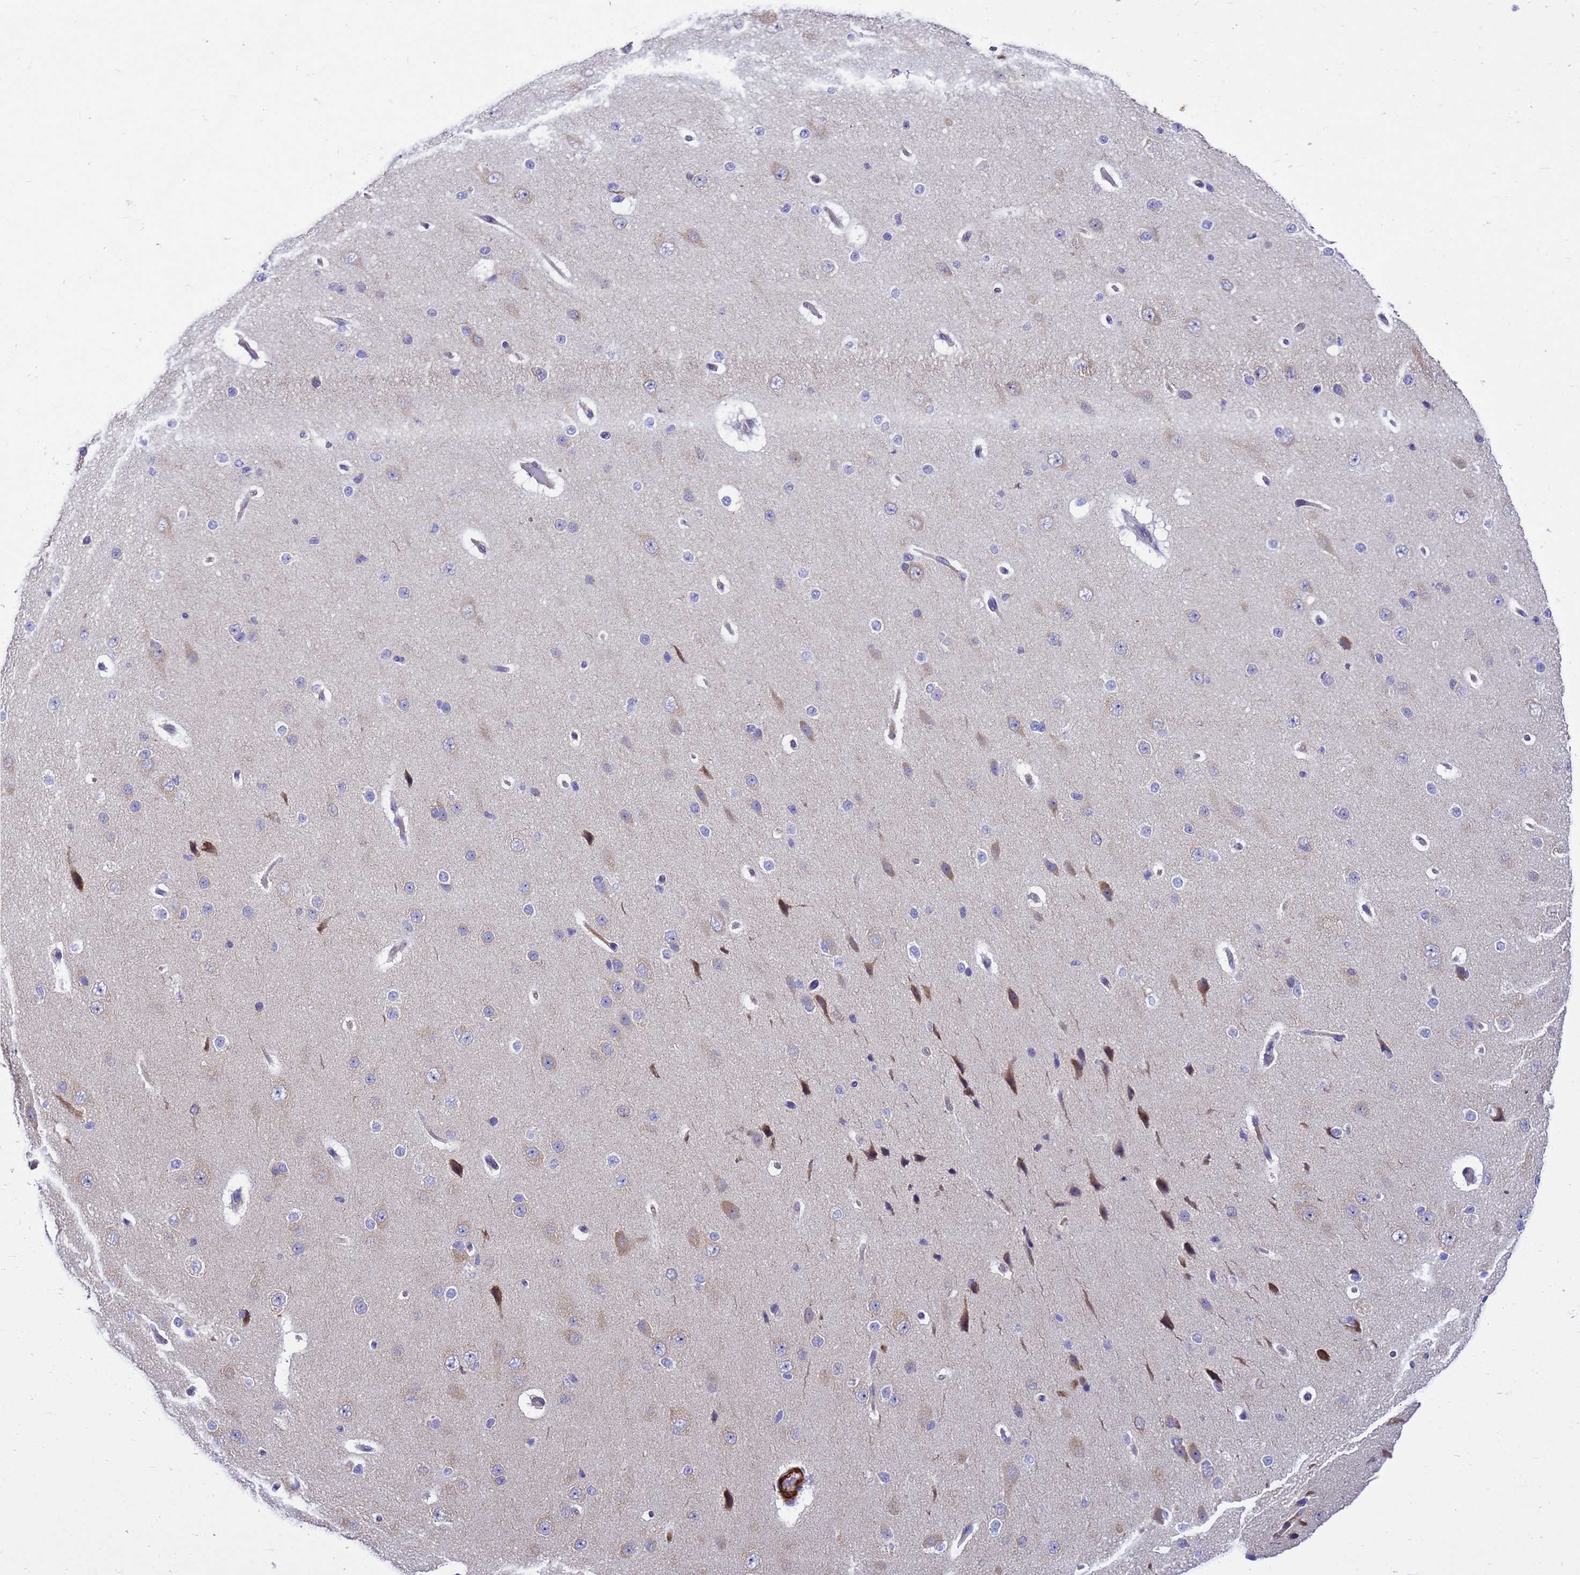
{"staining": {"intensity": "weak", "quantity": "25%-75%", "location": "cytoplasmic/membranous"}, "tissue": "cerebral cortex", "cell_type": "Endothelial cells", "image_type": "normal", "snomed": [{"axis": "morphology", "description": "Normal tissue, NOS"}, {"axis": "morphology", "description": "Developmental malformation"}, {"axis": "topography", "description": "Cerebral cortex"}], "caption": "Immunohistochemical staining of normal cerebral cortex reveals 25%-75% levels of weak cytoplasmic/membranous protein staining in approximately 25%-75% of endothelial cells. The staining was performed using DAB, with brown indicating positive protein expression. Nuclei are stained blue with hematoxylin.", "gene": "POP7", "patient": {"sex": "female", "age": 30}}